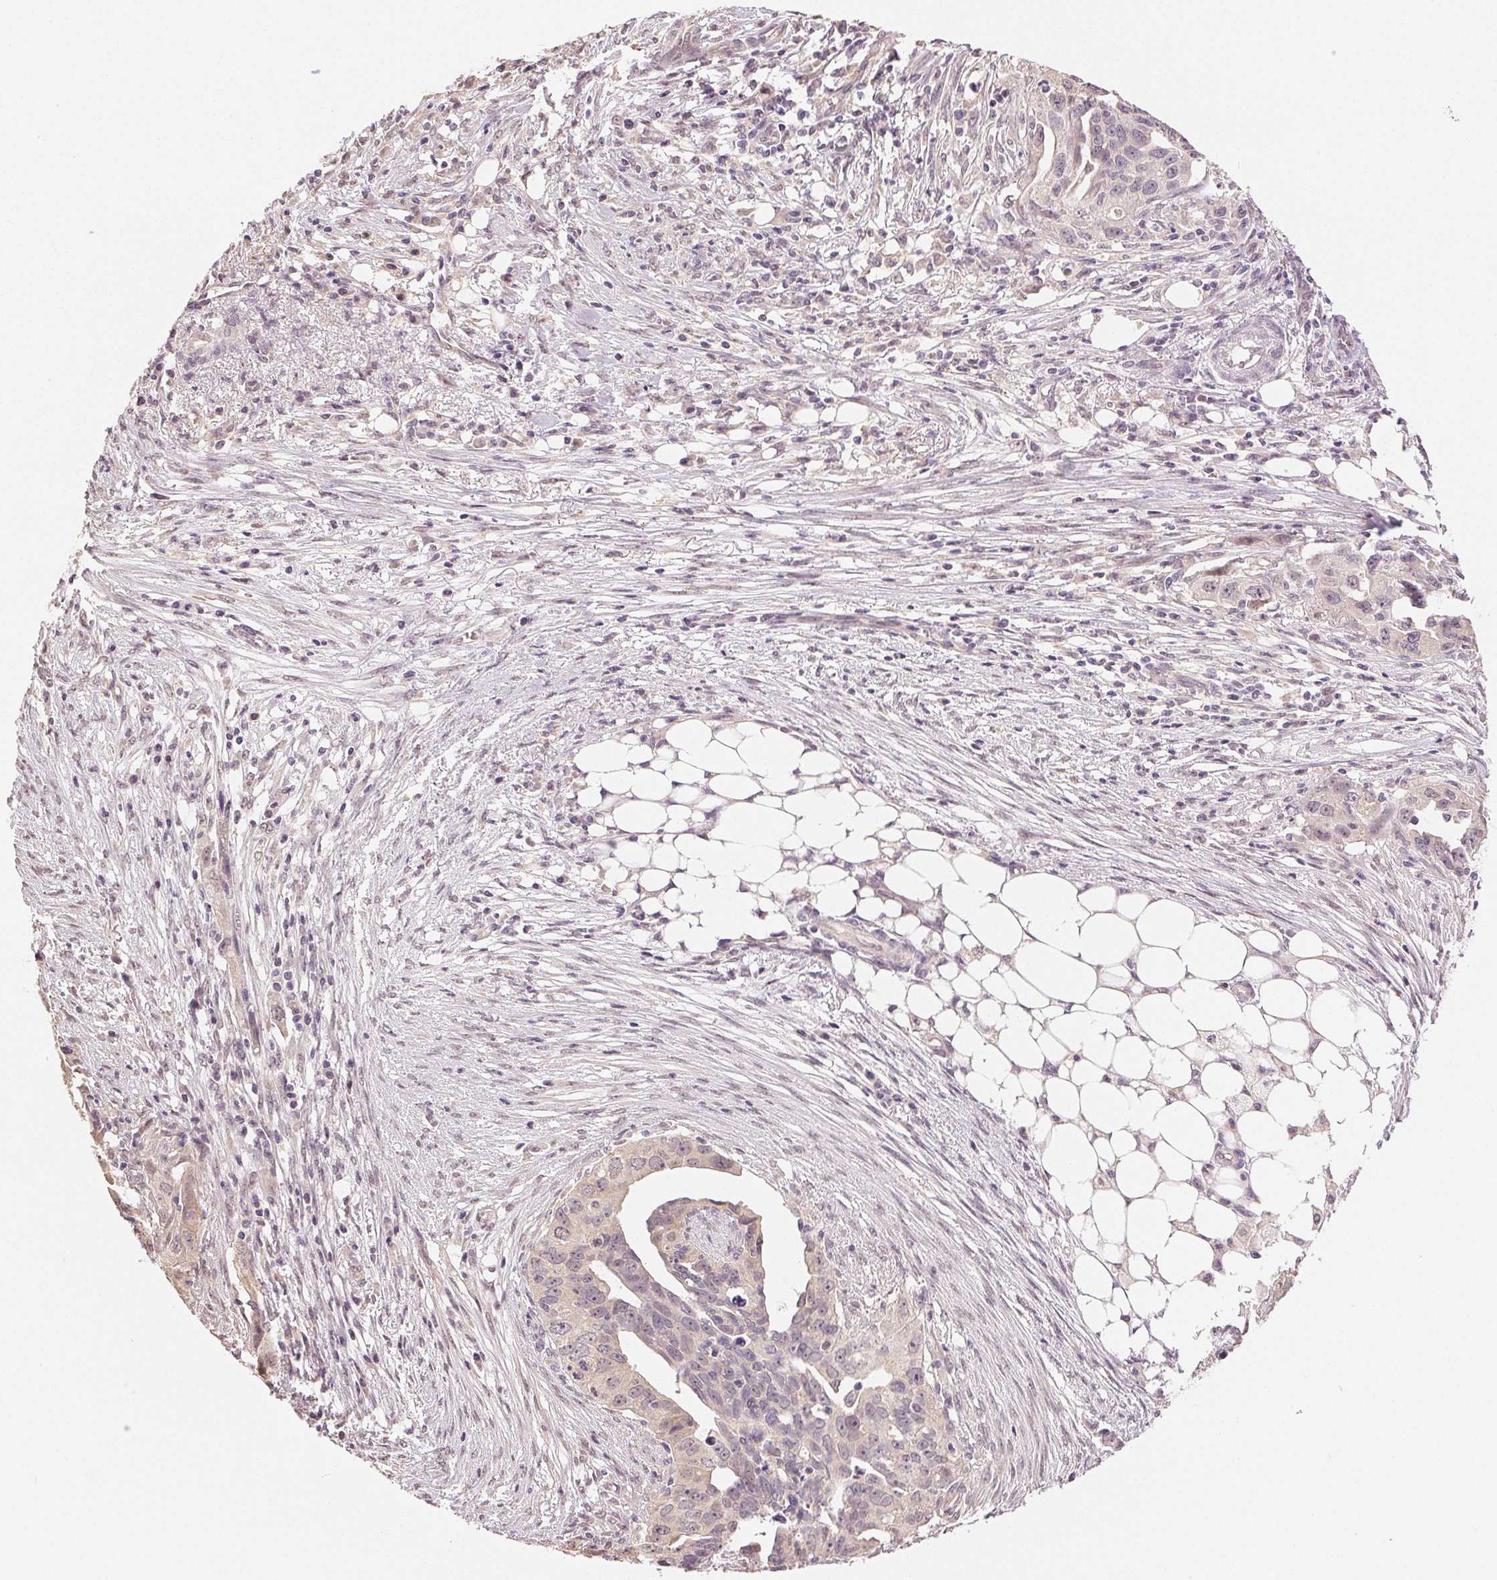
{"staining": {"intensity": "weak", "quantity": "<25%", "location": "nuclear"}, "tissue": "ovarian cancer", "cell_type": "Tumor cells", "image_type": "cancer", "snomed": [{"axis": "morphology", "description": "Carcinoma, endometroid"}, {"axis": "morphology", "description": "Cystadenocarcinoma, serous, NOS"}, {"axis": "topography", "description": "Ovary"}], "caption": "This is an IHC histopathology image of human ovarian cancer (endometroid carcinoma). There is no staining in tumor cells.", "gene": "PLCB1", "patient": {"sex": "female", "age": 45}}